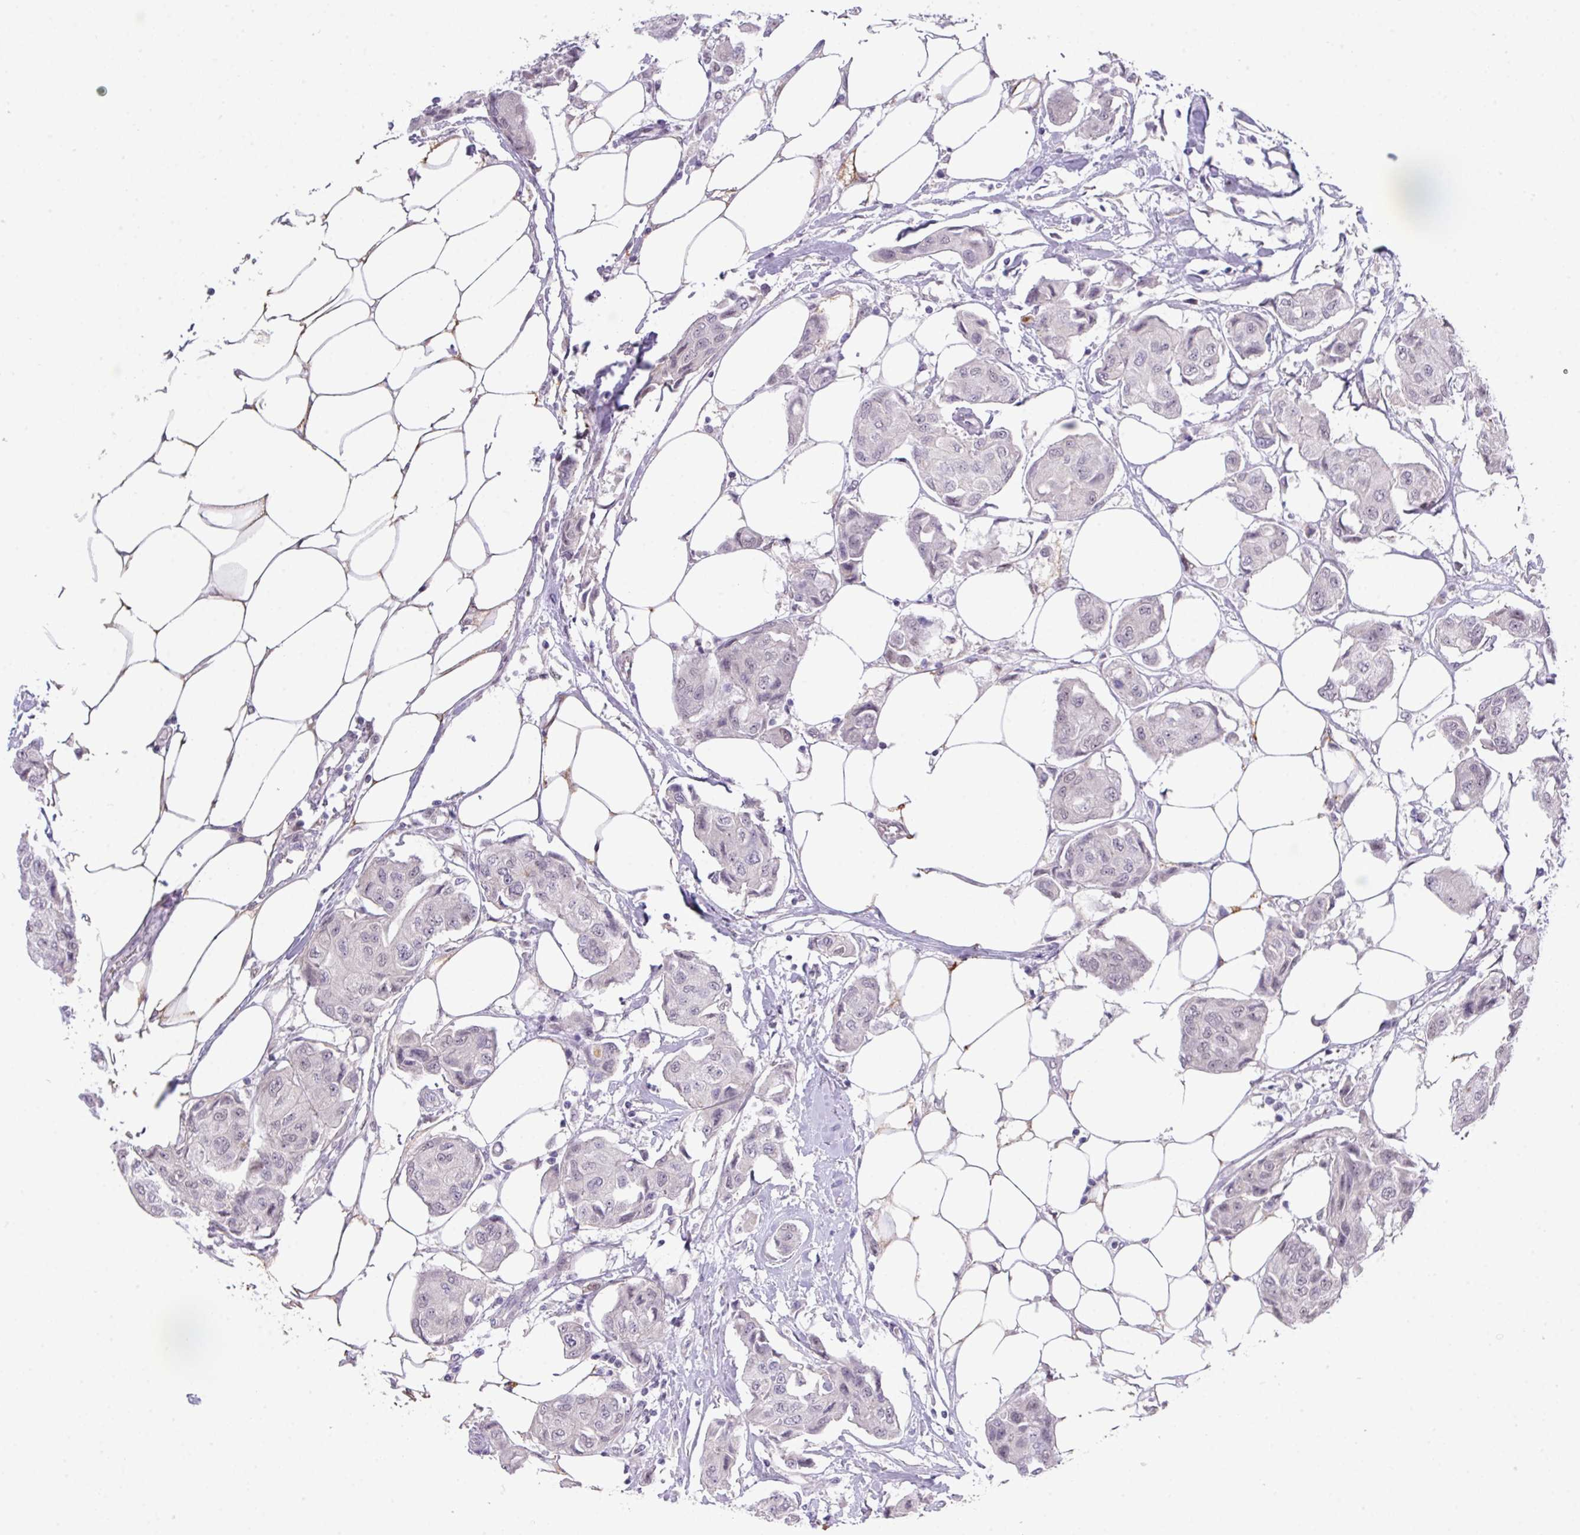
{"staining": {"intensity": "negative", "quantity": "none", "location": "none"}, "tissue": "breast cancer", "cell_type": "Tumor cells", "image_type": "cancer", "snomed": [{"axis": "morphology", "description": "Duct carcinoma"}, {"axis": "topography", "description": "Breast"}, {"axis": "topography", "description": "Lymph node"}], "caption": "This is an IHC histopathology image of breast cancer (infiltrating ductal carcinoma). There is no positivity in tumor cells.", "gene": "ANKRD13B", "patient": {"sex": "female", "age": 80}}